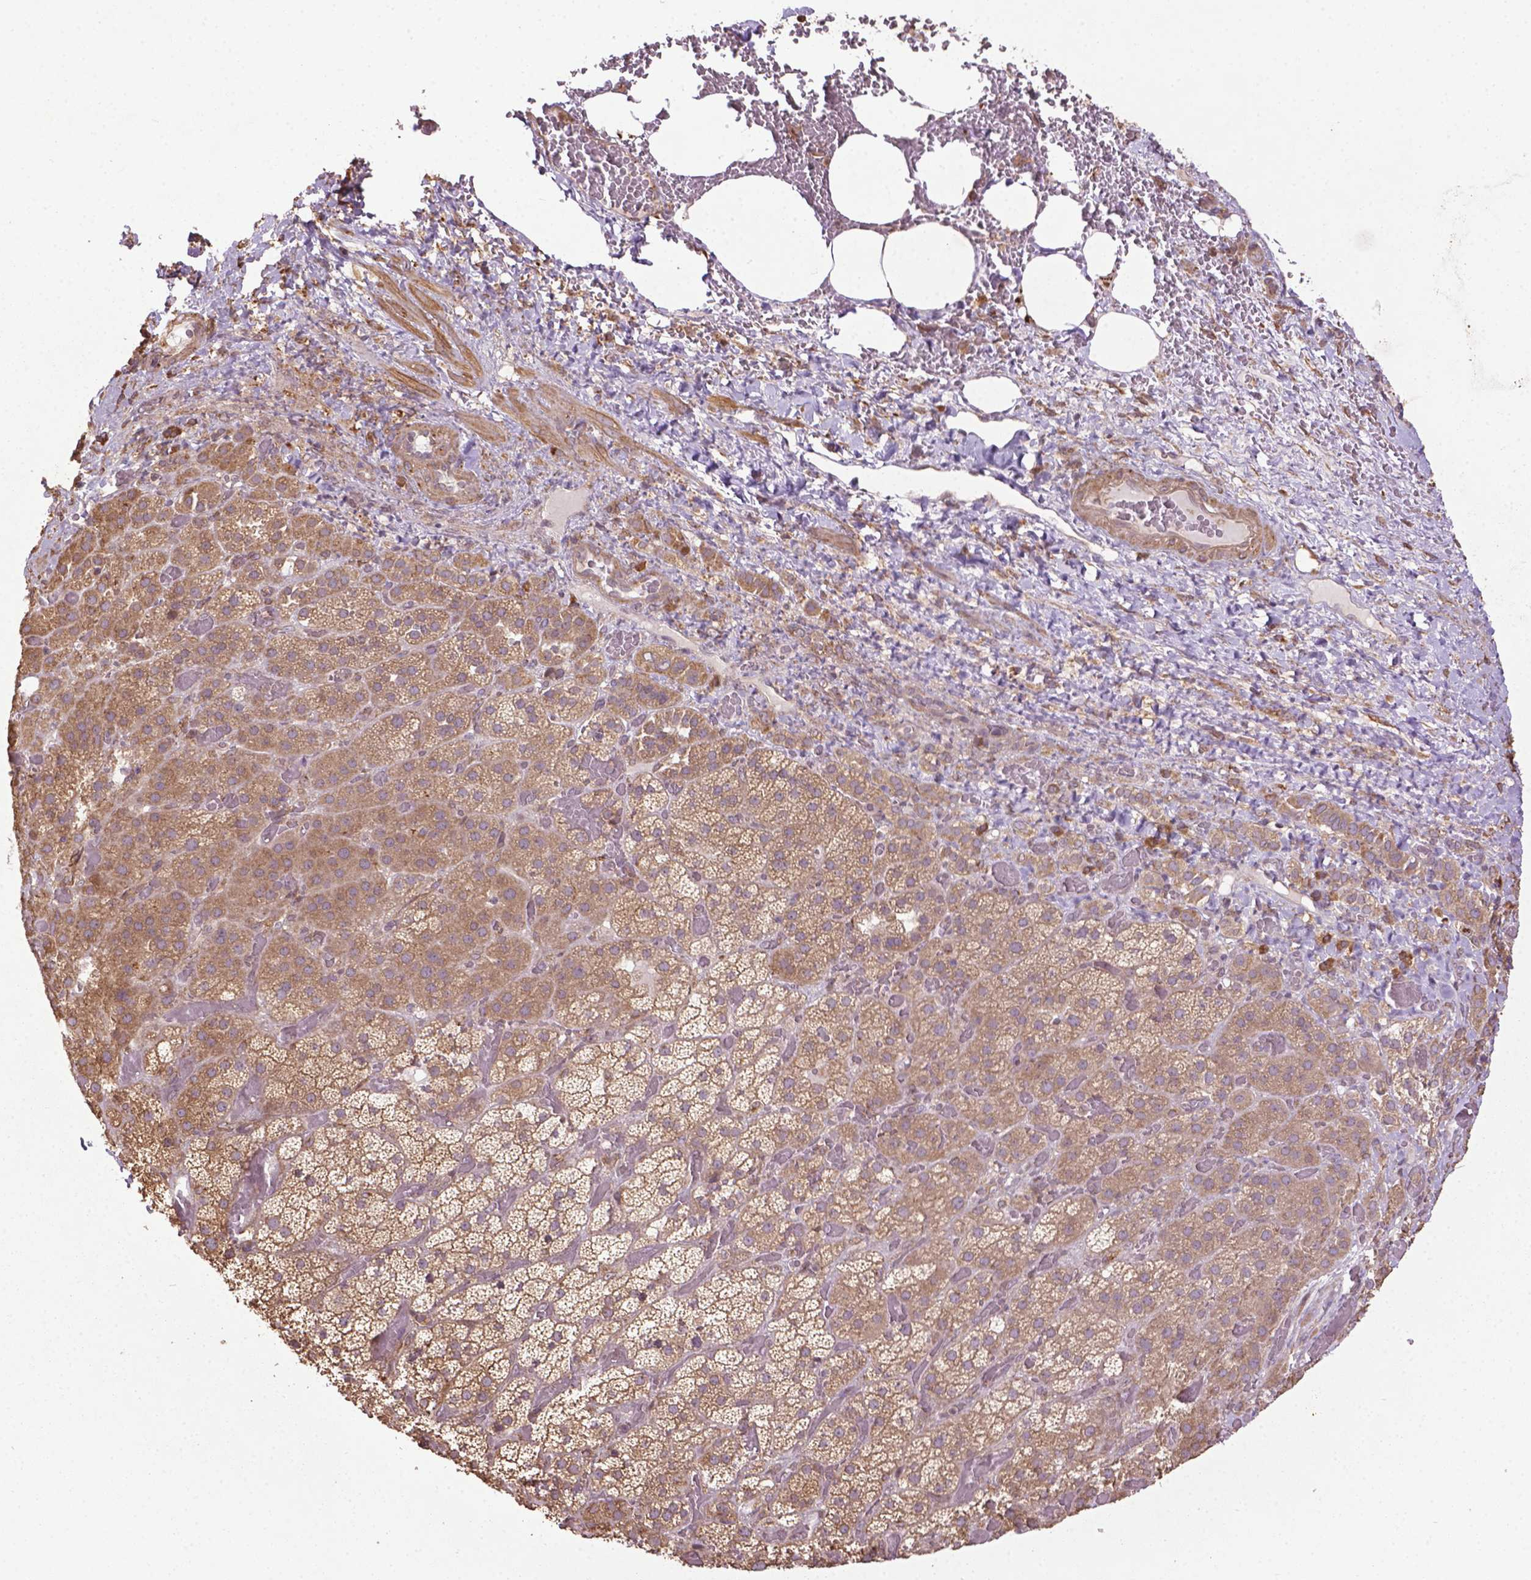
{"staining": {"intensity": "moderate", "quantity": ">75%", "location": "cytoplasmic/membranous"}, "tissue": "adrenal gland", "cell_type": "Glandular cells", "image_type": "normal", "snomed": [{"axis": "morphology", "description": "Normal tissue, NOS"}, {"axis": "topography", "description": "Adrenal gland"}], "caption": "Adrenal gland stained for a protein exhibits moderate cytoplasmic/membranous positivity in glandular cells. (DAB (3,3'-diaminobenzidine) = brown stain, brightfield microscopy at high magnification).", "gene": "GAS1", "patient": {"sex": "male", "age": 57}}